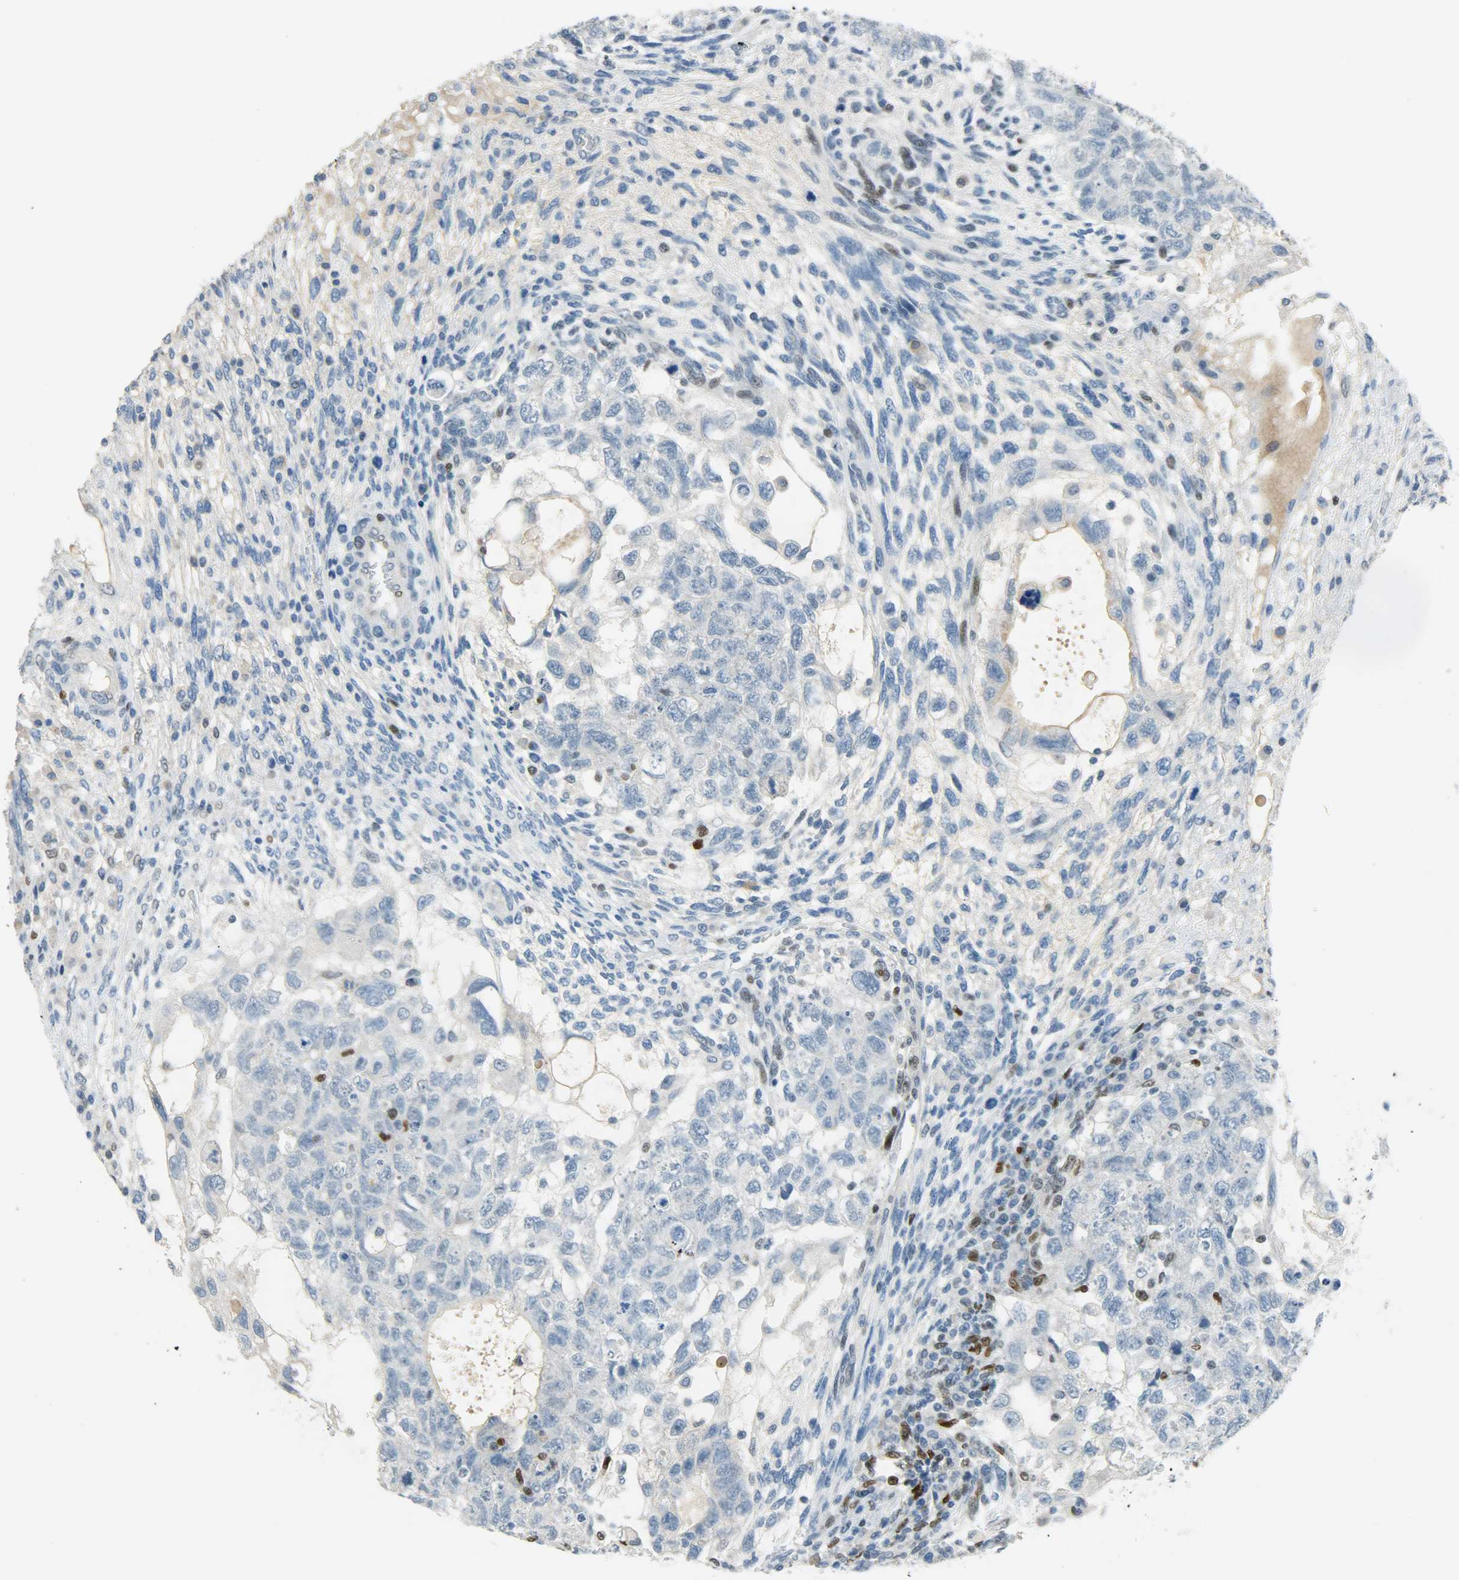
{"staining": {"intensity": "negative", "quantity": "none", "location": "none"}, "tissue": "testis cancer", "cell_type": "Tumor cells", "image_type": "cancer", "snomed": [{"axis": "morphology", "description": "Normal tissue, NOS"}, {"axis": "morphology", "description": "Carcinoma, Embryonal, NOS"}, {"axis": "topography", "description": "Testis"}], "caption": "Photomicrograph shows no significant protein positivity in tumor cells of testis cancer. (DAB IHC with hematoxylin counter stain).", "gene": "JUNB", "patient": {"sex": "male", "age": 36}}